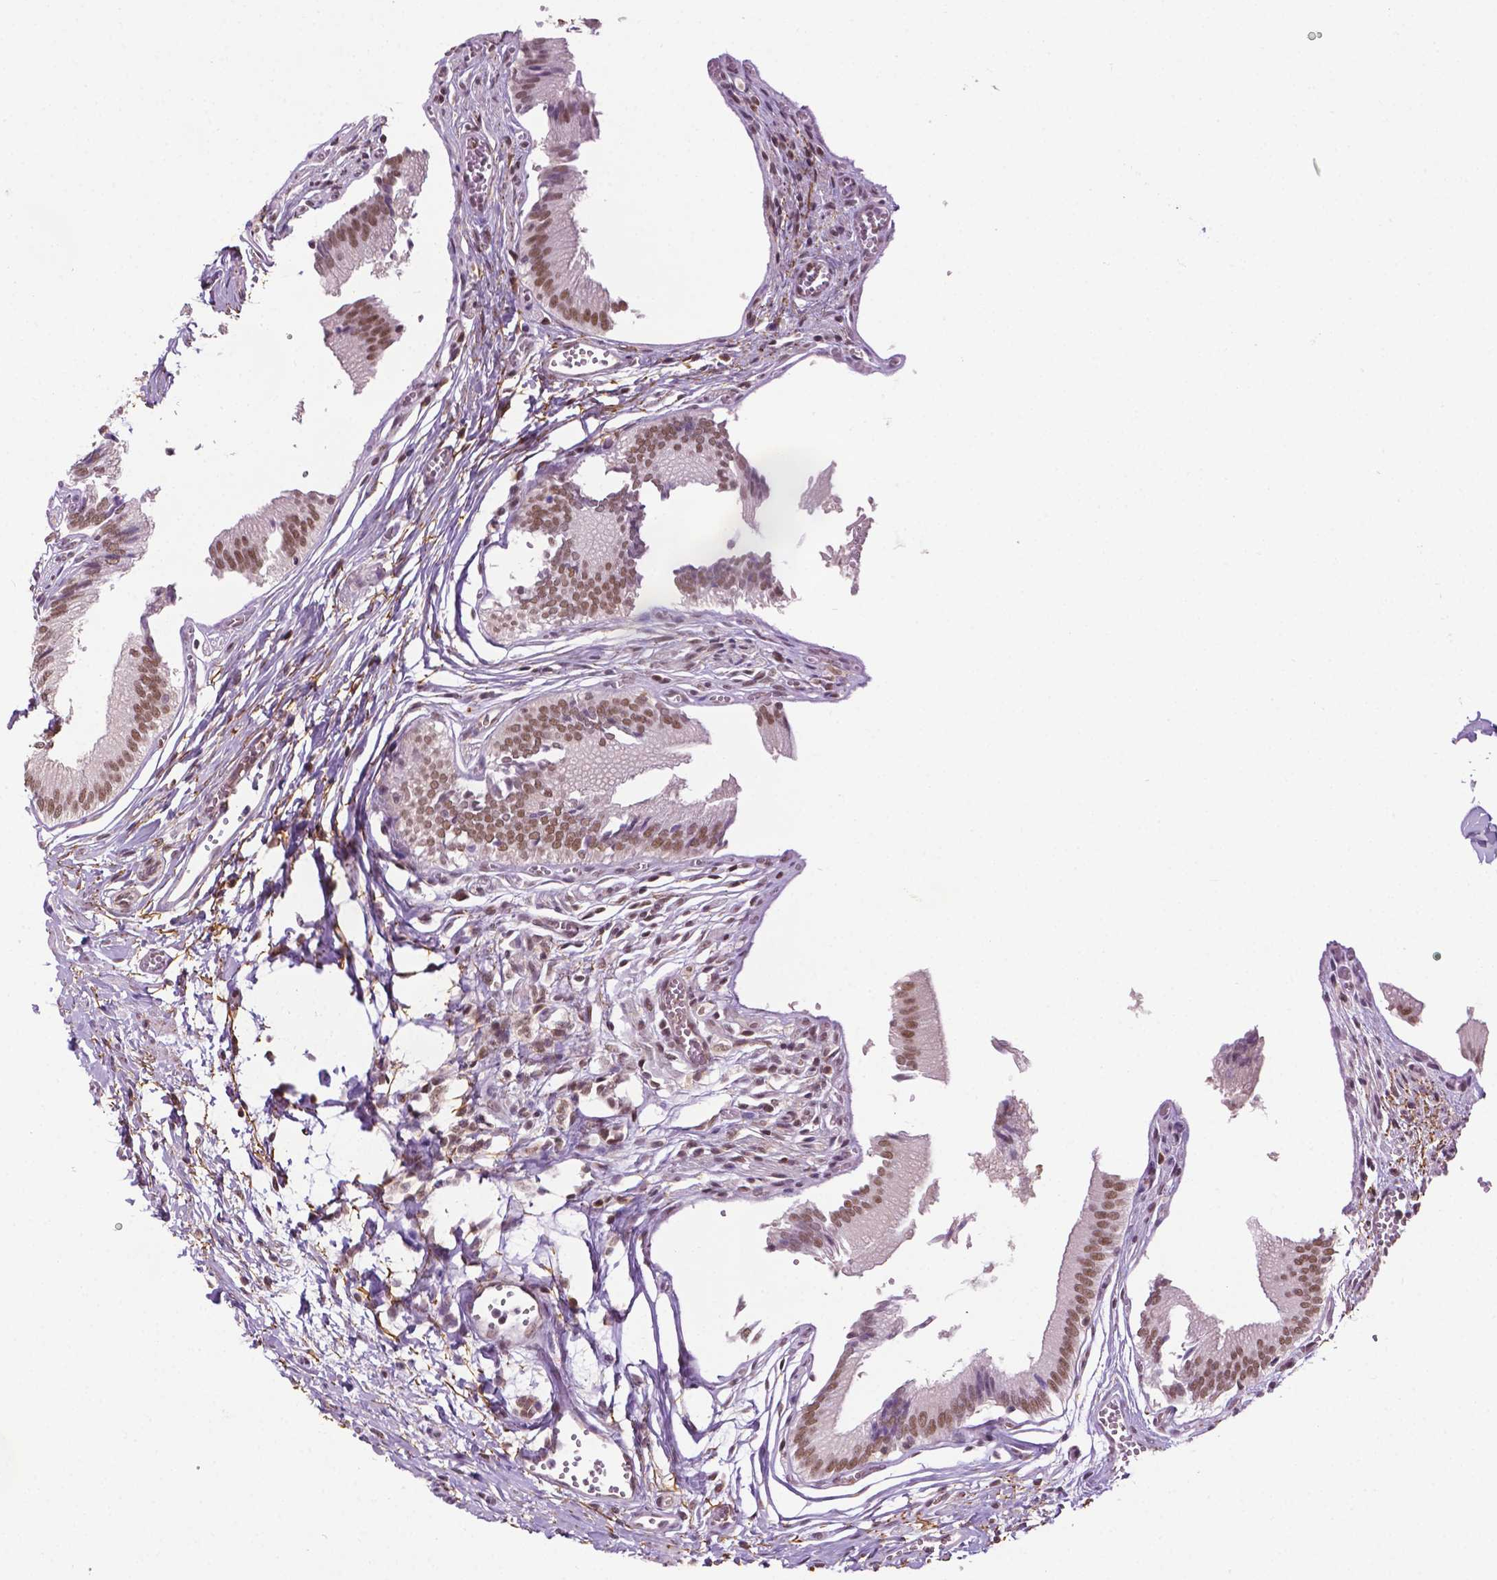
{"staining": {"intensity": "moderate", "quantity": ">75%", "location": "nuclear"}, "tissue": "gallbladder", "cell_type": "Glandular cells", "image_type": "normal", "snomed": [{"axis": "morphology", "description": "Normal tissue, NOS"}, {"axis": "topography", "description": "Gallbladder"}, {"axis": "topography", "description": "Peripheral nerve tissue"}], "caption": "Human gallbladder stained with a protein marker reveals moderate staining in glandular cells.", "gene": "UBQLN4", "patient": {"sex": "male", "age": 17}}